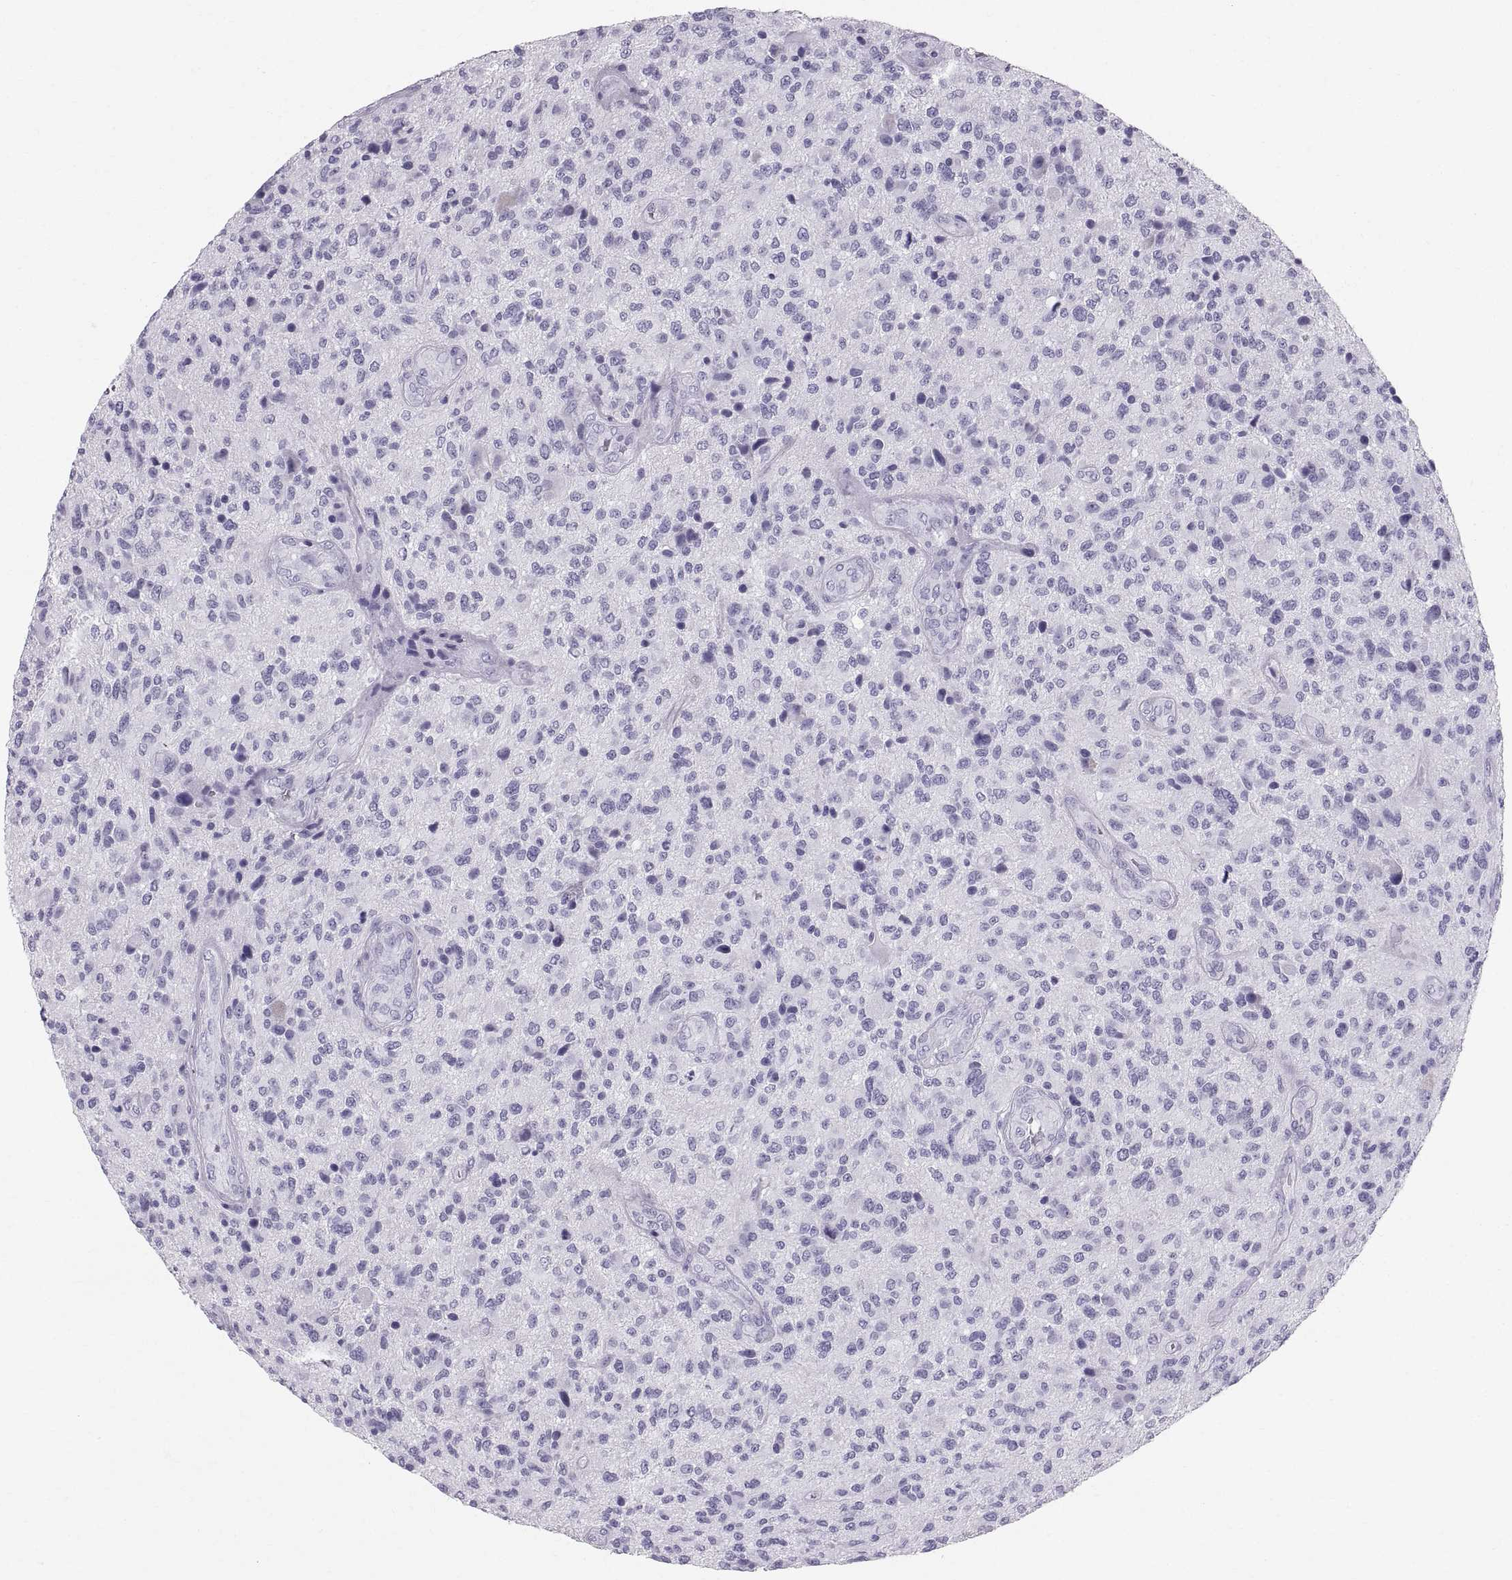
{"staining": {"intensity": "negative", "quantity": "none", "location": "none"}, "tissue": "glioma", "cell_type": "Tumor cells", "image_type": "cancer", "snomed": [{"axis": "morphology", "description": "Glioma, malignant, High grade"}, {"axis": "topography", "description": "Brain"}], "caption": "A micrograph of human malignant high-grade glioma is negative for staining in tumor cells.", "gene": "SLC22A6", "patient": {"sex": "male", "age": 47}}